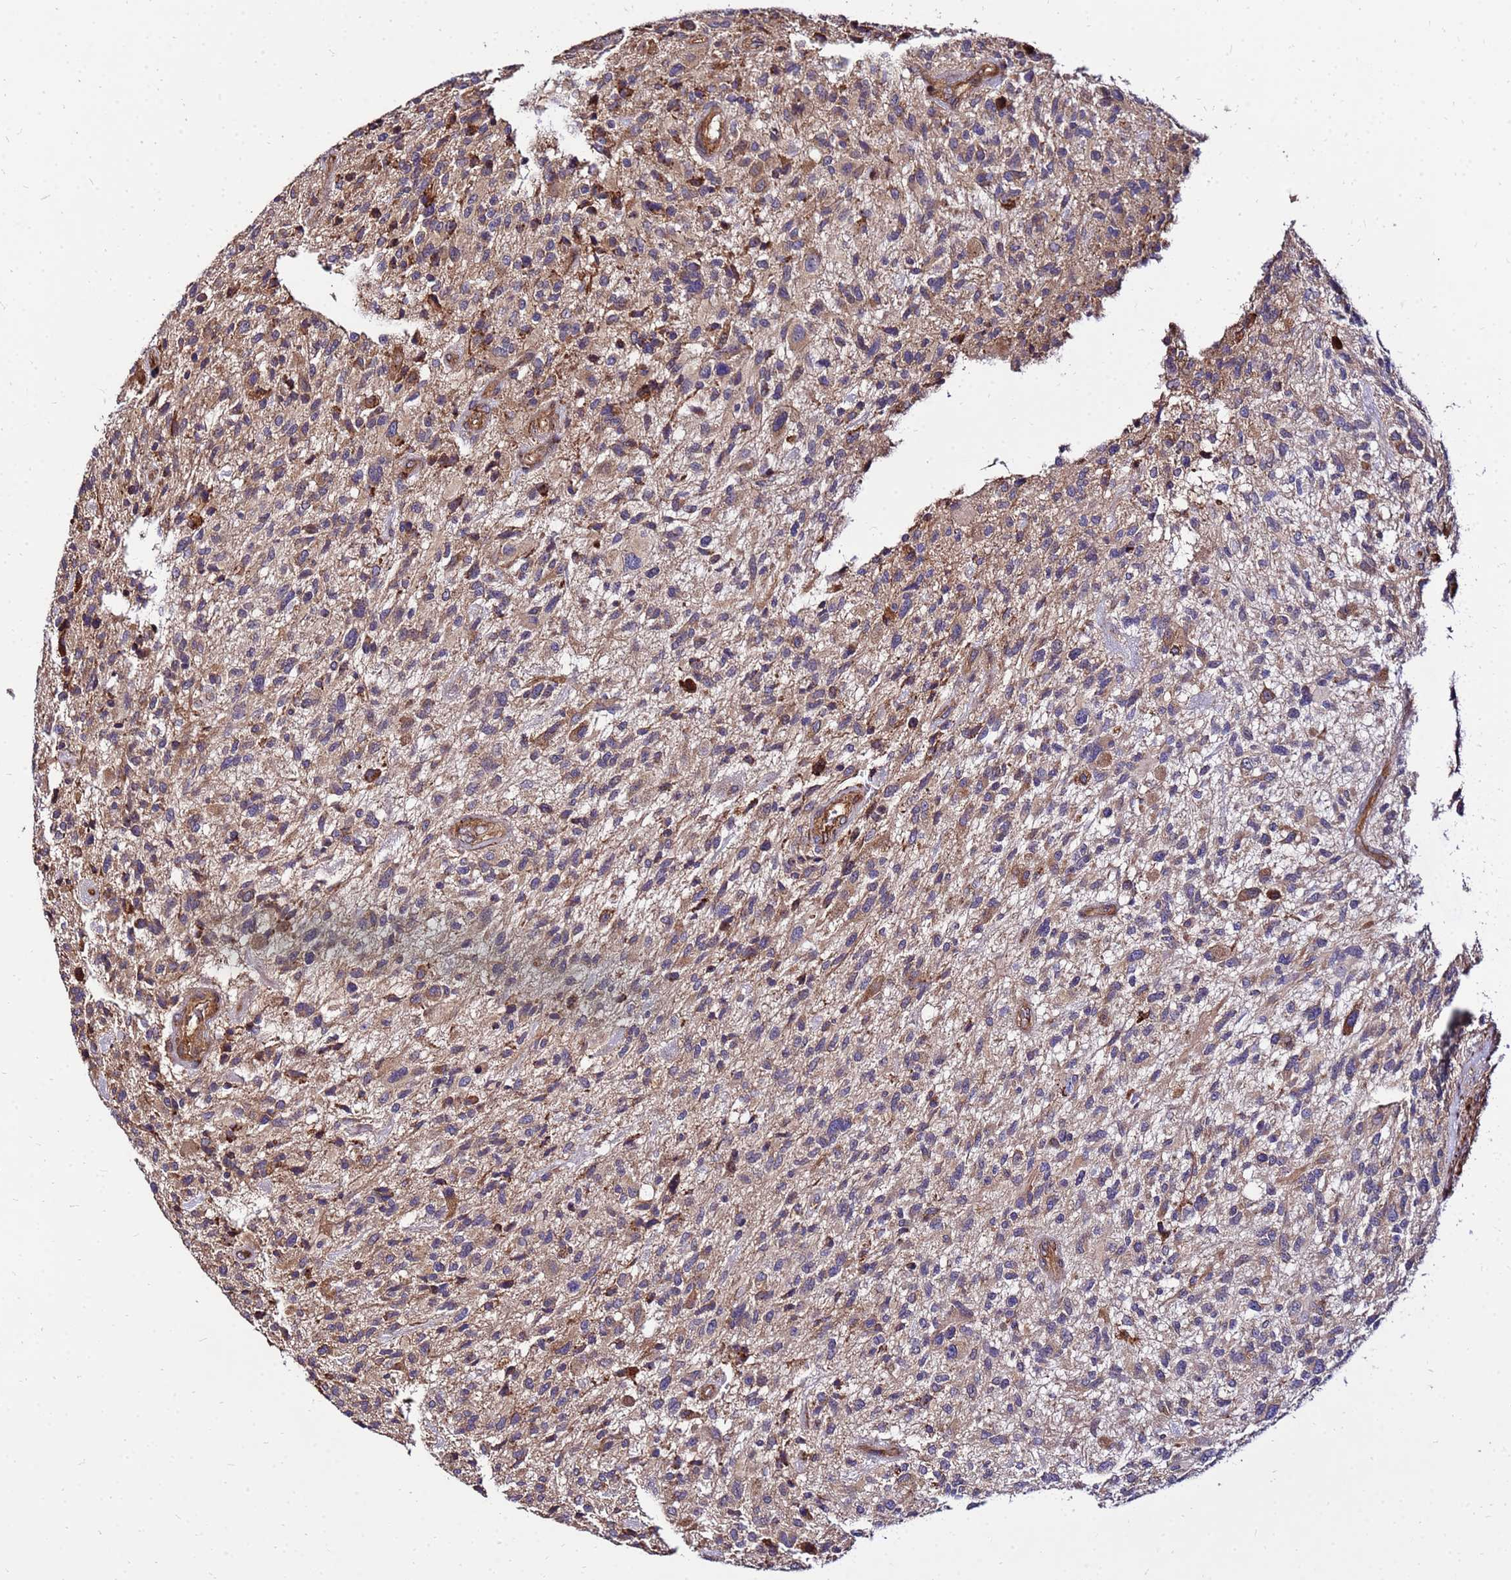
{"staining": {"intensity": "weak", "quantity": "25%-75%", "location": "cytoplasmic/membranous"}, "tissue": "glioma", "cell_type": "Tumor cells", "image_type": "cancer", "snomed": [{"axis": "morphology", "description": "Glioma, malignant, High grade"}, {"axis": "topography", "description": "Brain"}], "caption": "Protein staining of glioma tissue exhibits weak cytoplasmic/membranous expression in about 25%-75% of tumor cells.", "gene": "WWC2", "patient": {"sex": "male", "age": 47}}